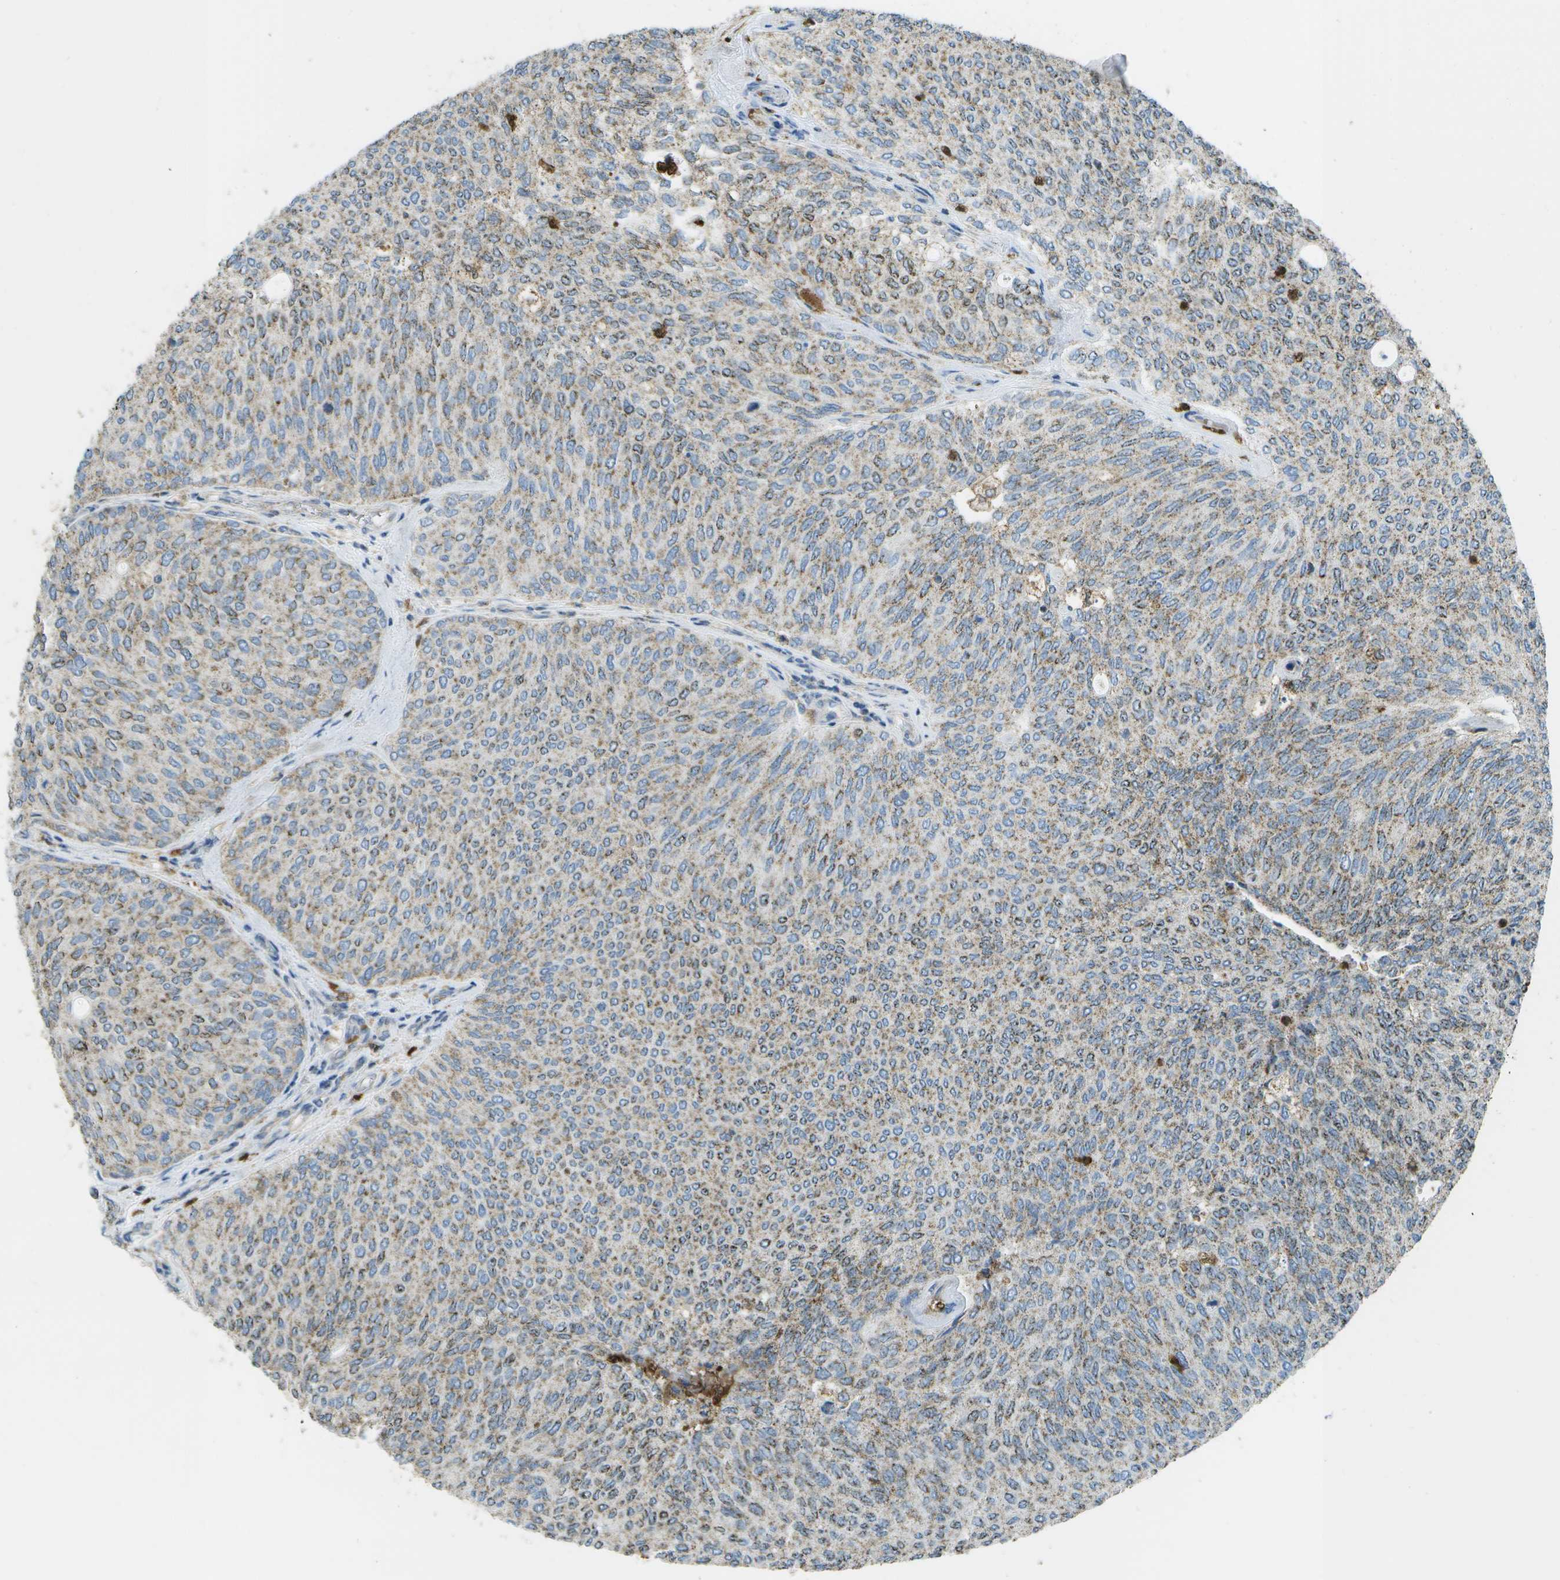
{"staining": {"intensity": "weak", "quantity": ">75%", "location": "cytoplasmic/membranous"}, "tissue": "urothelial cancer", "cell_type": "Tumor cells", "image_type": "cancer", "snomed": [{"axis": "morphology", "description": "Urothelial carcinoma, Low grade"}, {"axis": "topography", "description": "Urinary bladder"}], "caption": "Protein expression analysis of urothelial cancer shows weak cytoplasmic/membranous staining in about >75% of tumor cells. Ihc stains the protein in brown and the nuclei are stained blue.", "gene": "CACHD1", "patient": {"sex": "female", "age": 79}}